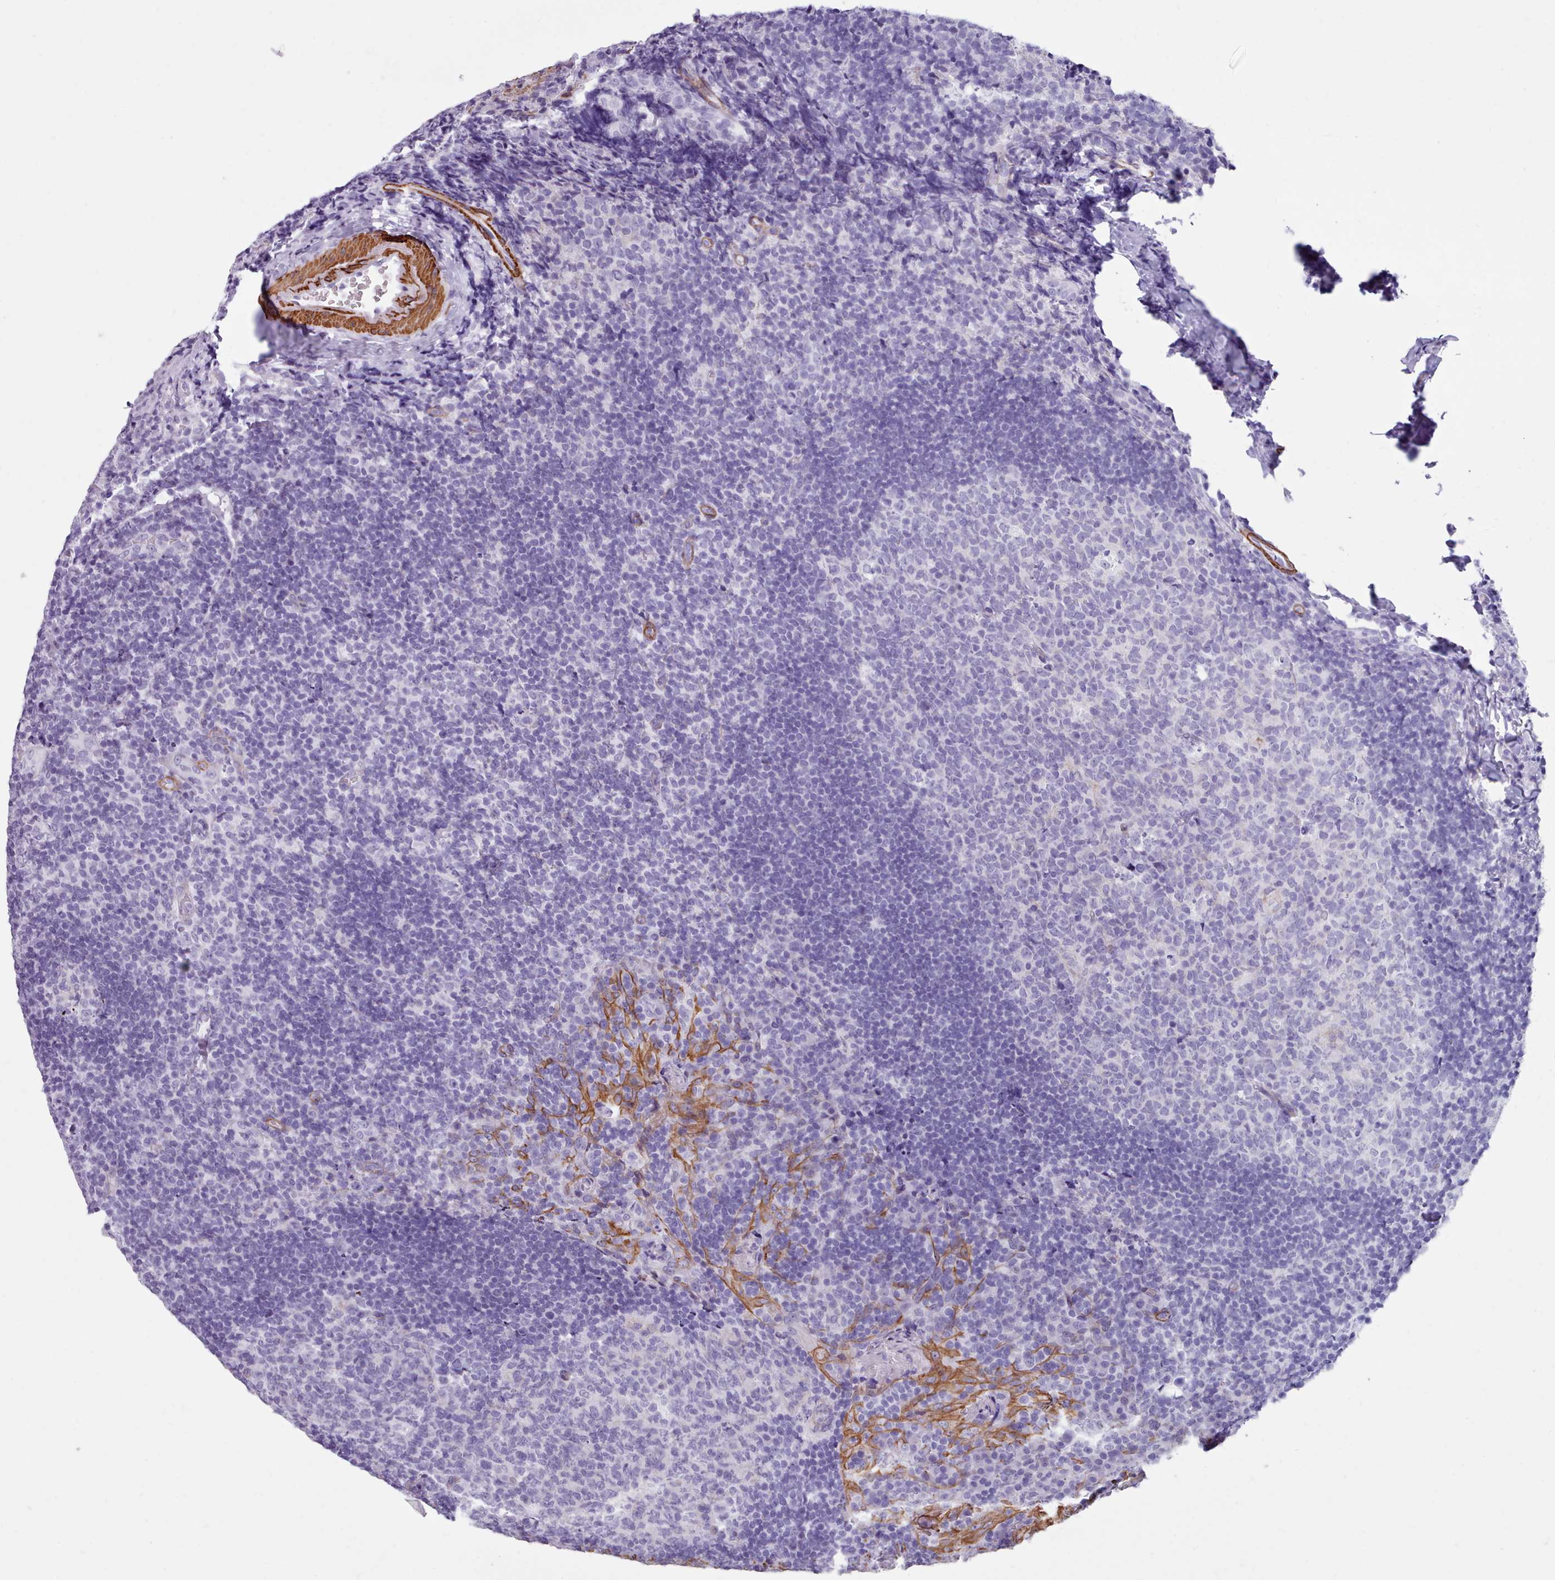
{"staining": {"intensity": "negative", "quantity": "none", "location": "none"}, "tissue": "tonsil", "cell_type": "Germinal center cells", "image_type": "normal", "snomed": [{"axis": "morphology", "description": "Normal tissue, NOS"}, {"axis": "topography", "description": "Tonsil"}], "caption": "This is a histopathology image of immunohistochemistry staining of benign tonsil, which shows no positivity in germinal center cells.", "gene": "FPGS", "patient": {"sex": "male", "age": 17}}